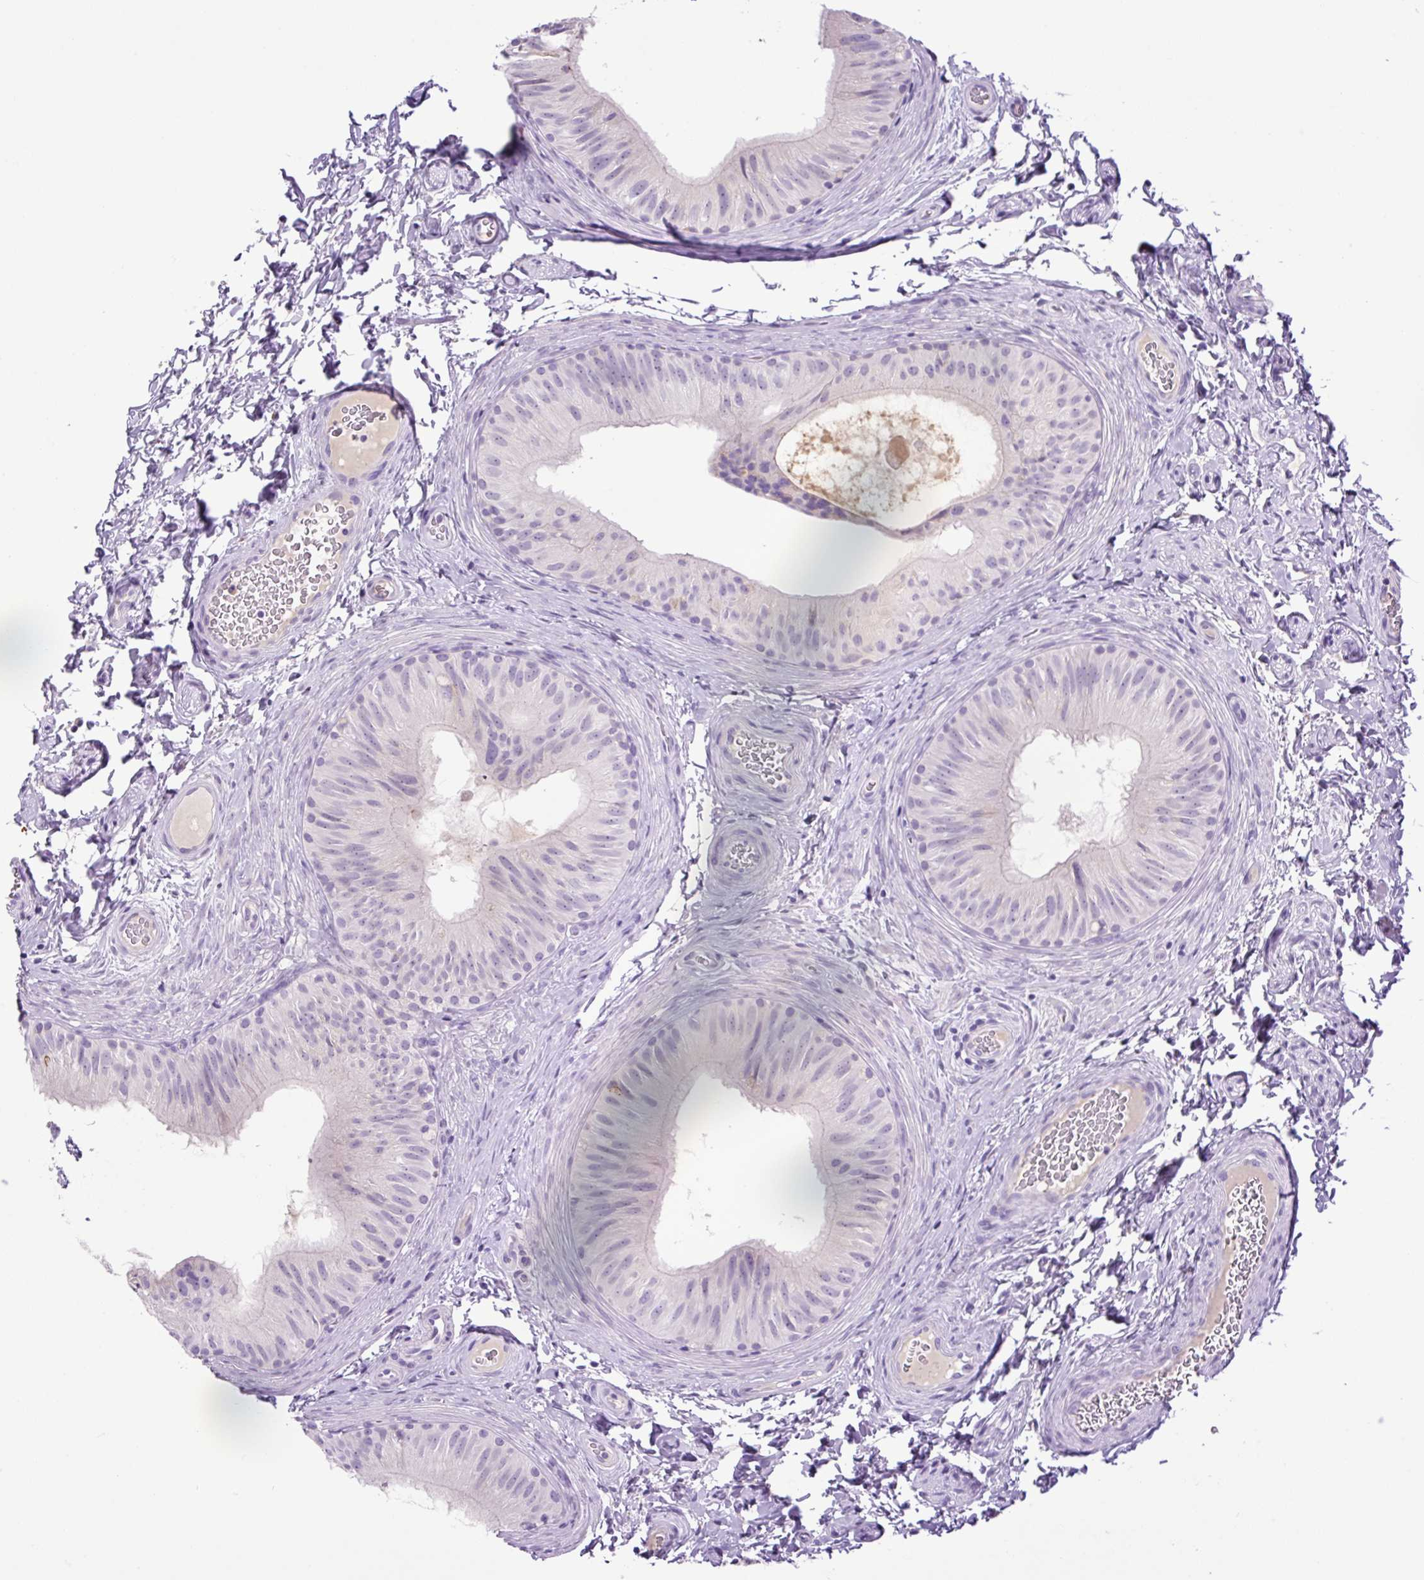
{"staining": {"intensity": "negative", "quantity": "none", "location": "none"}, "tissue": "epididymis", "cell_type": "Glandular cells", "image_type": "normal", "snomed": [{"axis": "morphology", "description": "Normal tissue, NOS"}, {"axis": "topography", "description": "Epididymis"}], "caption": "IHC of unremarkable human epididymis exhibits no staining in glandular cells.", "gene": "MFSD3", "patient": {"sex": "male", "age": 24}}